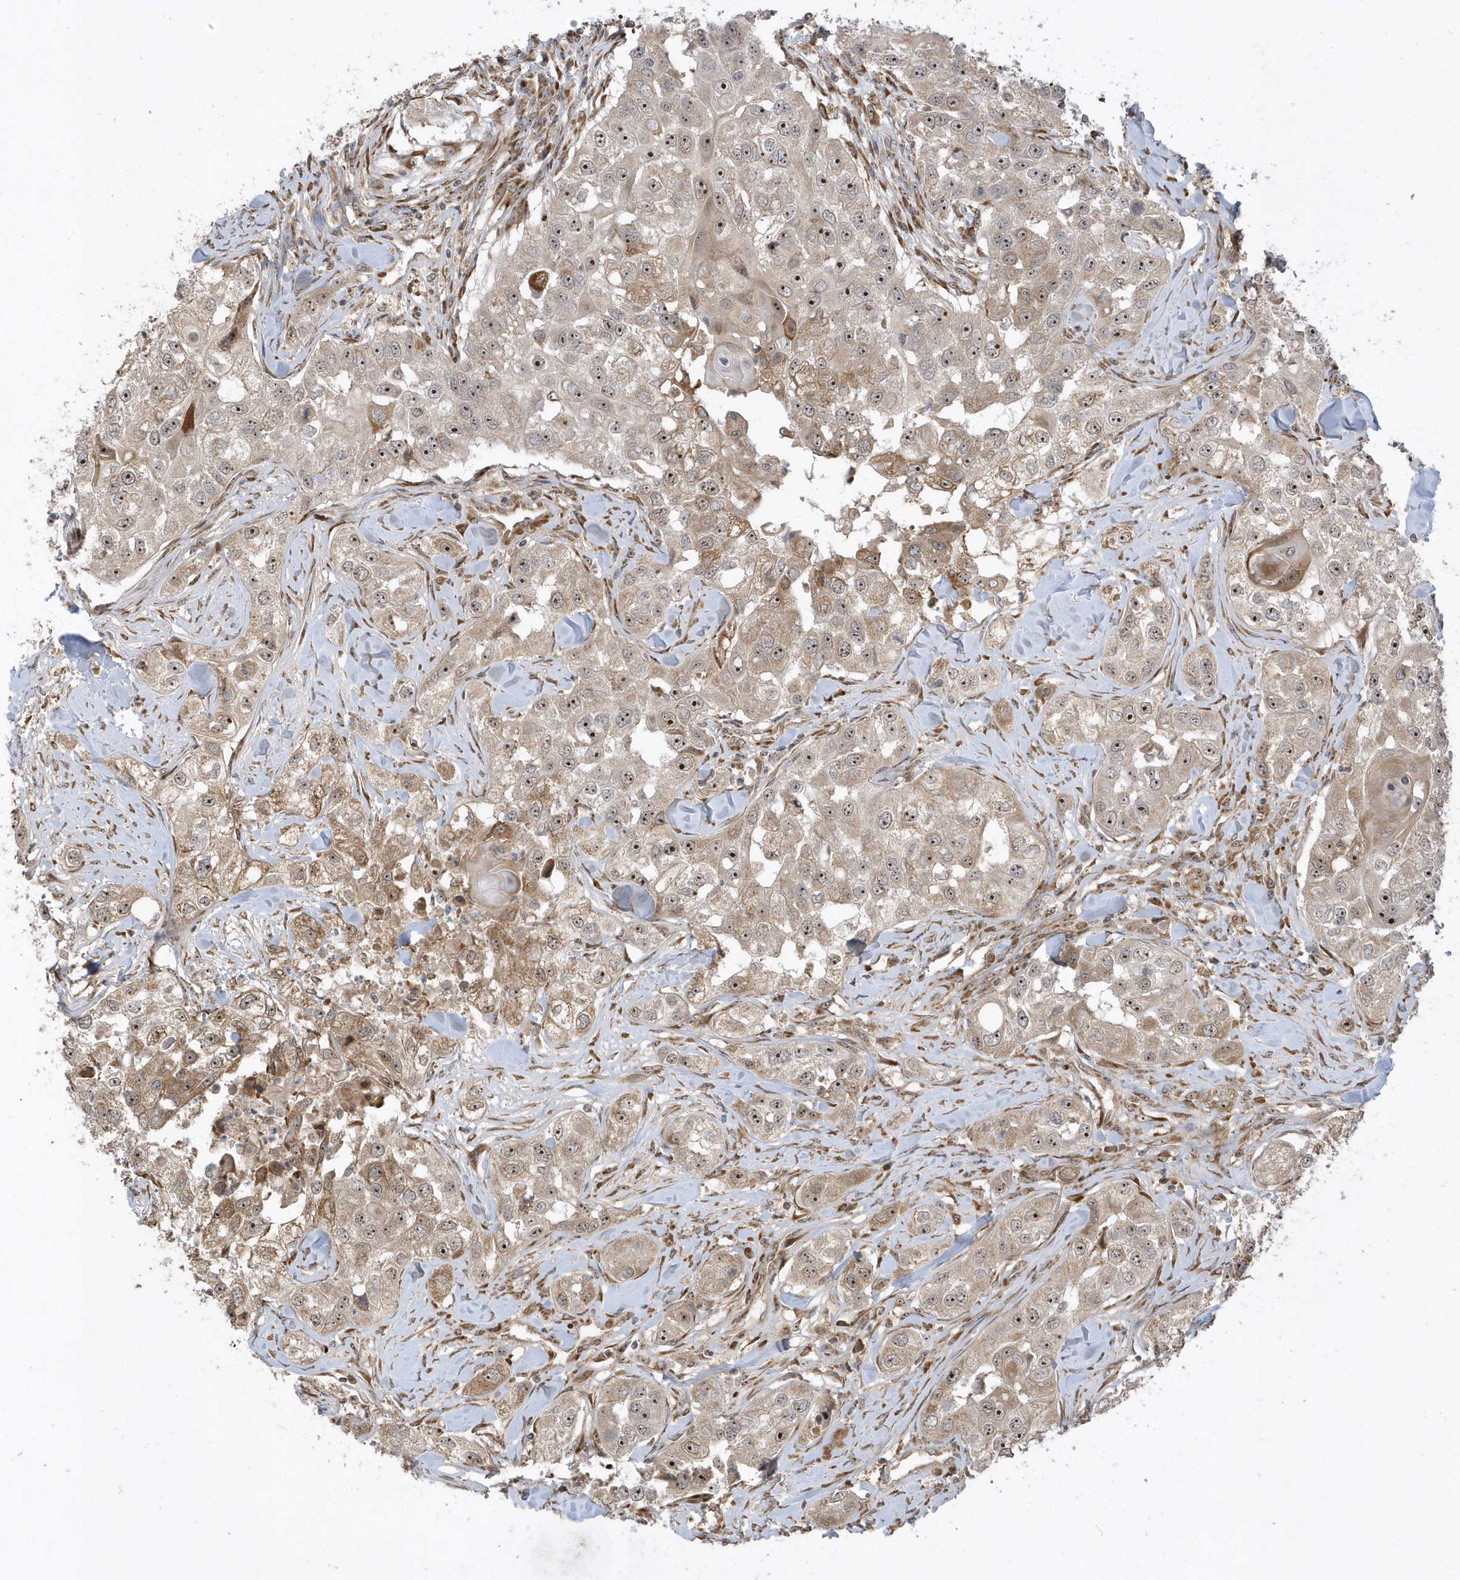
{"staining": {"intensity": "weak", "quantity": ">75%", "location": "cytoplasmic/membranous,nuclear"}, "tissue": "head and neck cancer", "cell_type": "Tumor cells", "image_type": "cancer", "snomed": [{"axis": "morphology", "description": "Normal tissue, NOS"}, {"axis": "morphology", "description": "Squamous cell carcinoma, NOS"}, {"axis": "topography", "description": "Skeletal muscle"}, {"axis": "topography", "description": "Head-Neck"}], "caption": "Human head and neck squamous cell carcinoma stained for a protein (brown) displays weak cytoplasmic/membranous and nuclear positive staining in about >75% of tumor cells.", "gene": "ECM2", "patient": {"sex": "male", "age": 51}}